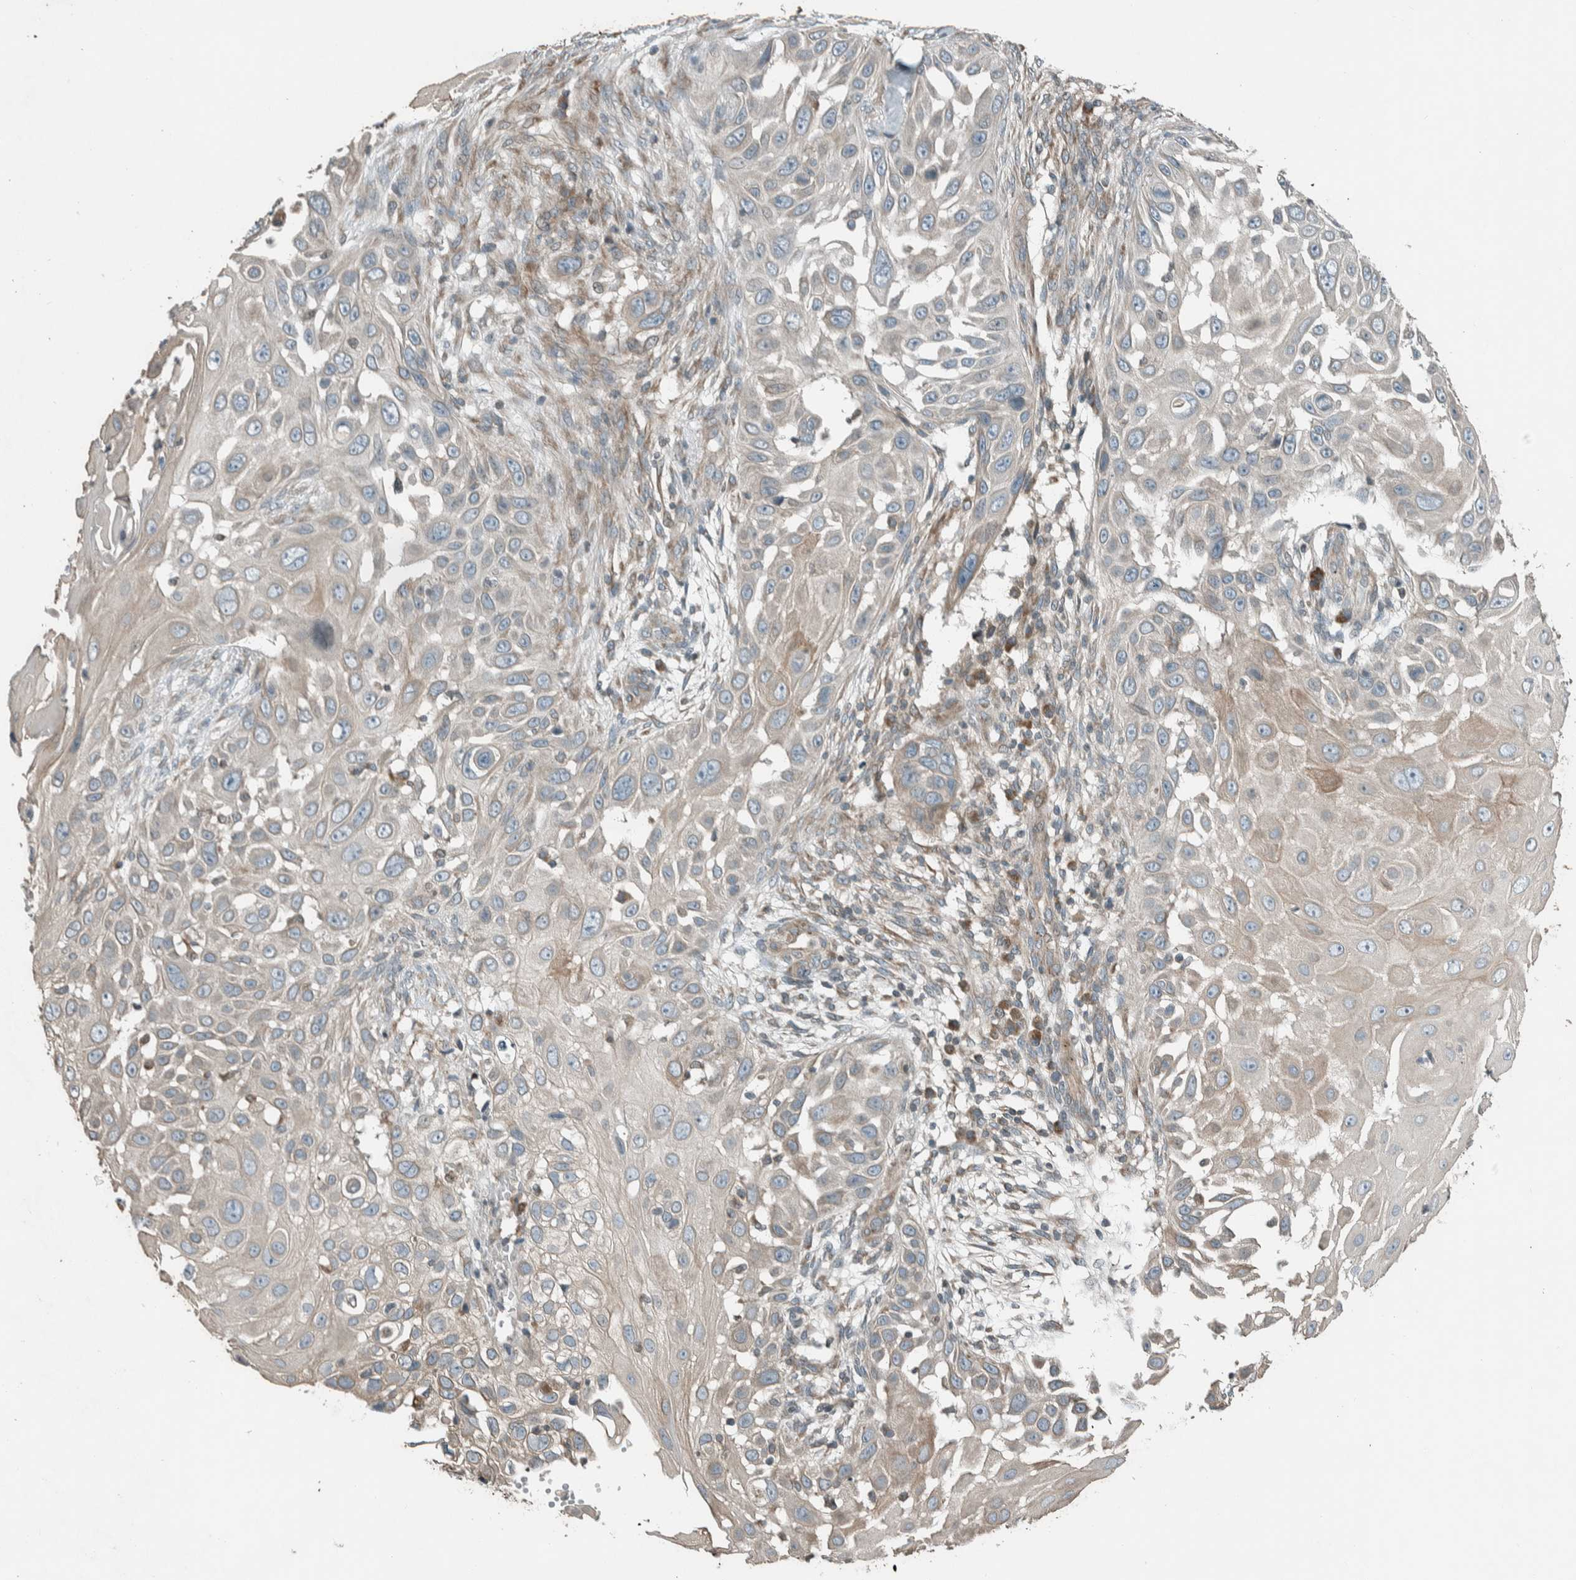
{"staining": {"intensity": "weak", "quantity": "<25%", "location": "cytoplasmic/membranous"}, "tissue": "skin cancer", "cell_type": "Tumor cells", "image_type": "cancer", "snomed": [{"axis": "morphology", "description": "Squamous cell carcinoma, NOS"}, {"axis": "topography", "description": "Skin"}], "caption": "Immunohistochemistry (IHC) histopathology image of human skin cancer (squamous cell carcinoma) stained for a protein (brown), which reveals no expression in tumor cells.", "gene": "SEL1L", "patient": {"sex": "female", "age": 44}}